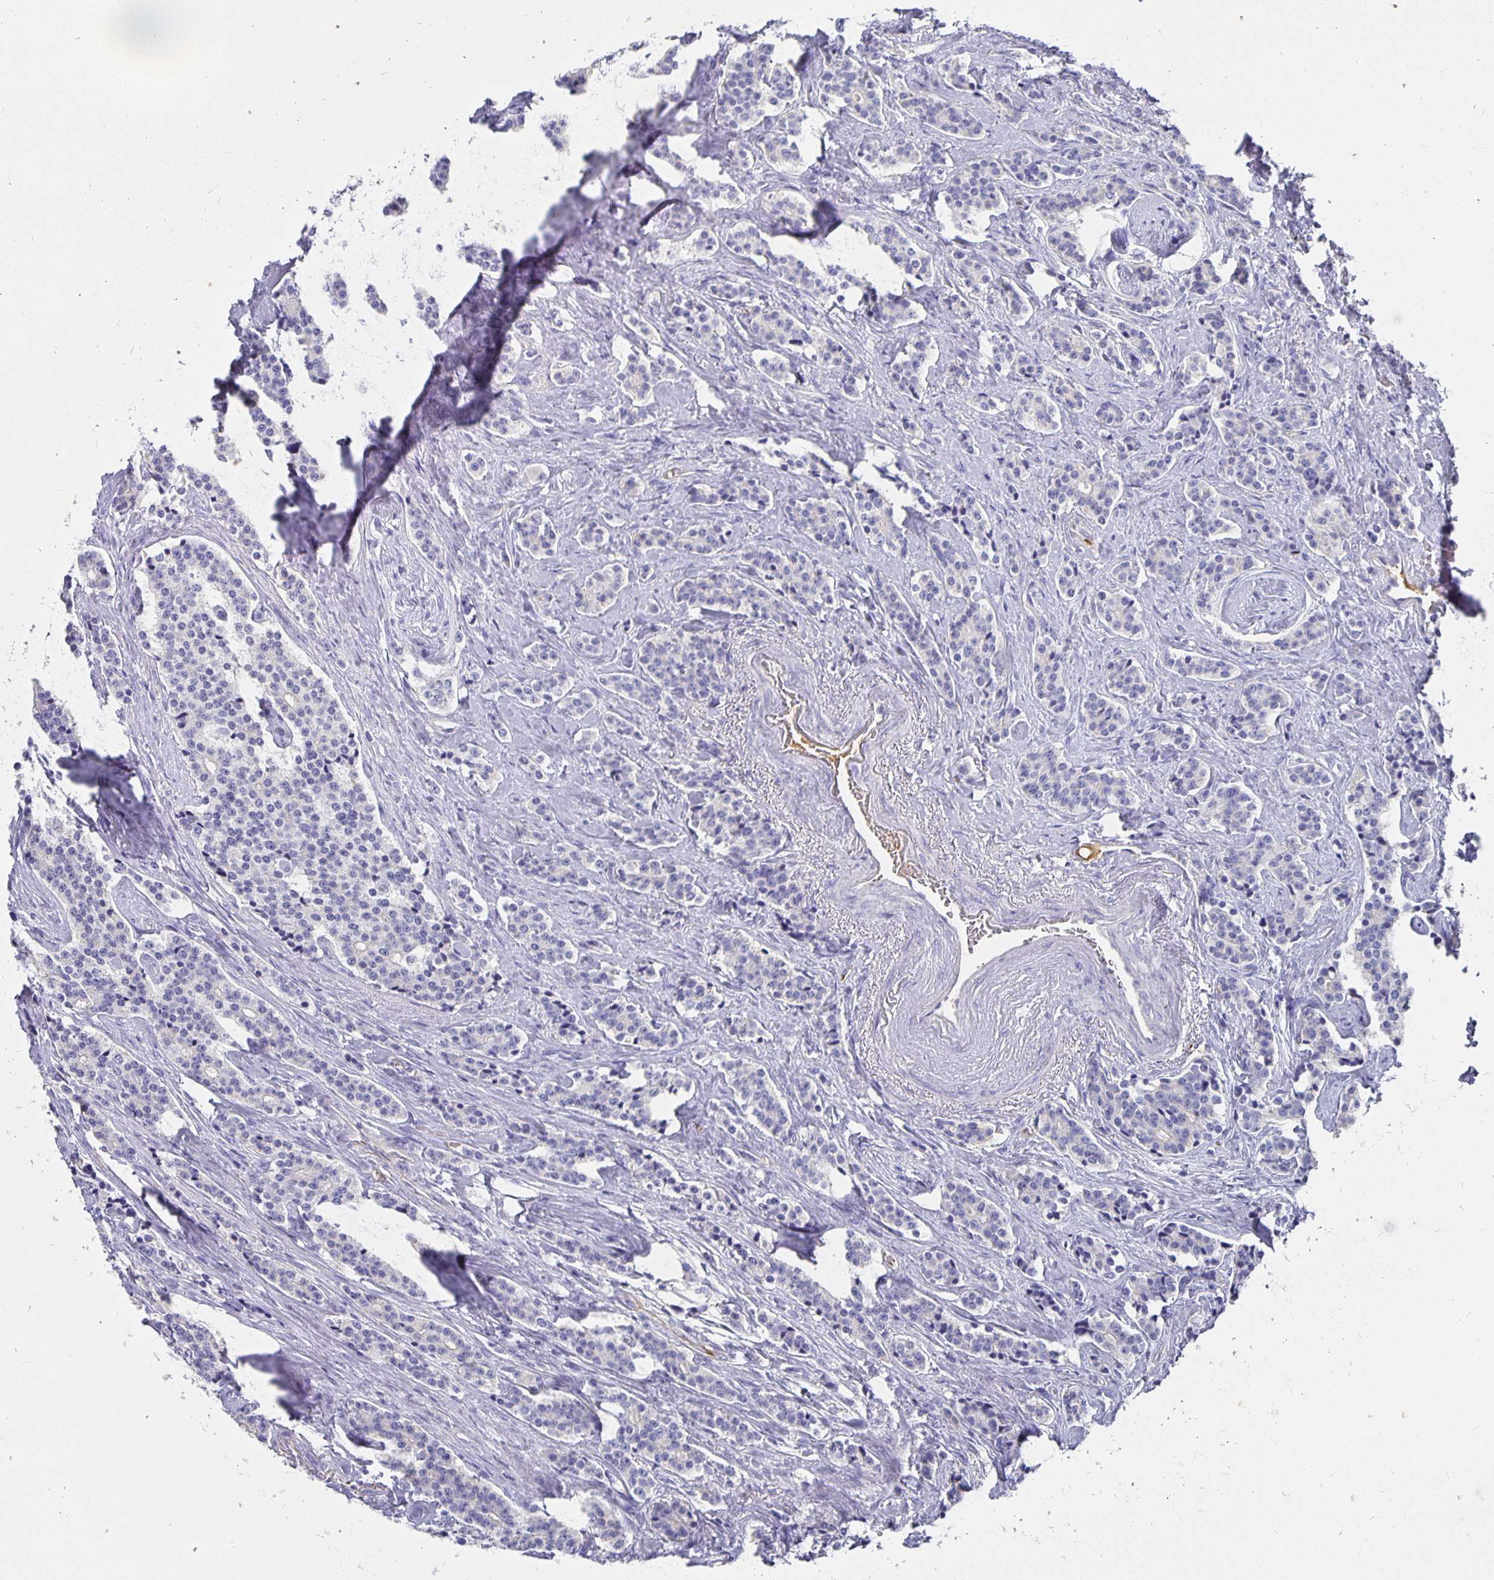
{"staining": {"intensity": "negative", "quantity": "none", "location": "none"}, "tissue": "carcinoid", "cell_type": "Tumor cells", "image_type": "cancer", "snomed": [{"axis": "morphology", "description": "Carcinoid, malignant, NOS"}, {"axis": "topography", "description": "Small intestine"}], "caption": "Immunohistochemistry of human carcinoid (malignant) shows no positivity in tumor cells.", "gene": "APOB", "patient": {"sex": "female", "age": 73}}